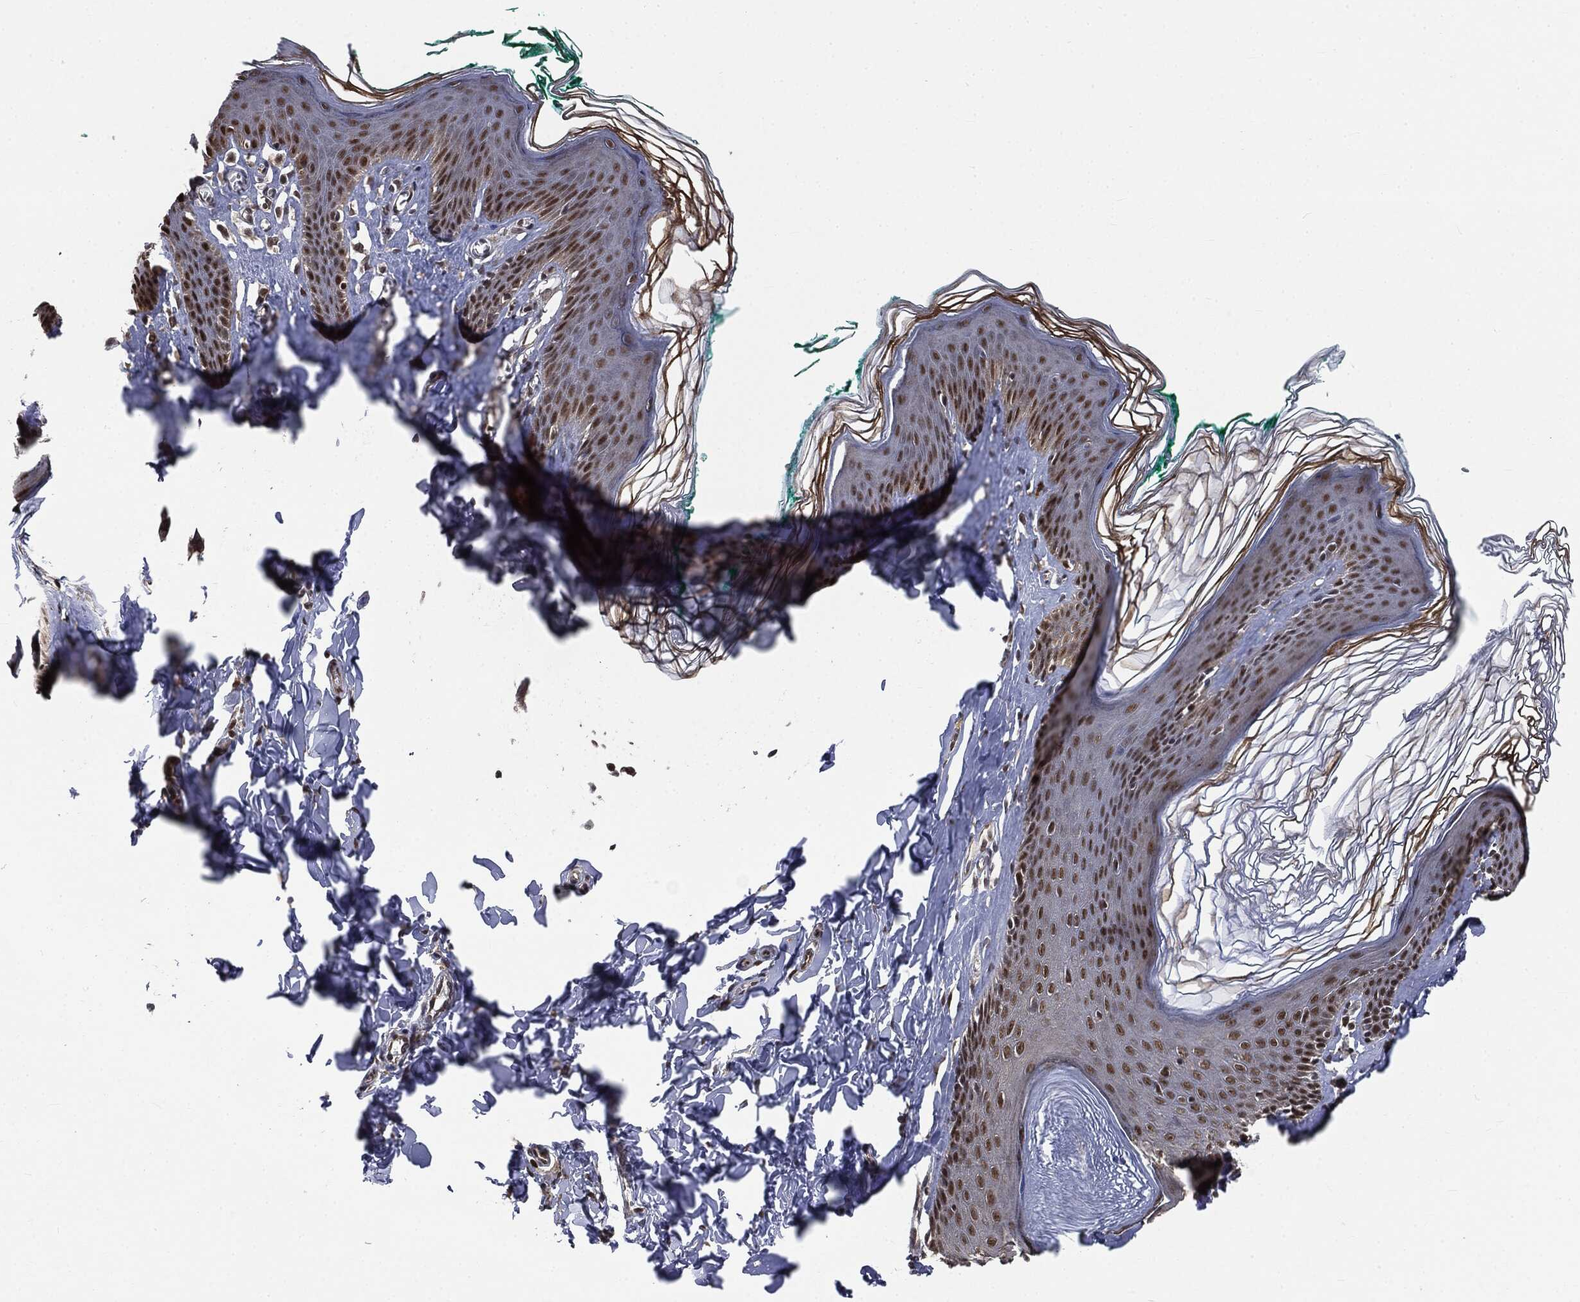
{"staining": {"intensity": "moderate", "quantity": ">75%", "location": "nuclear"}, "tissue": "skin", "cell_type": "Epidermal cells", "image_type": "normal", "snomed": [{"axis": "morphology", "description": "Normal tissue, NOS"}, {"axis": "topography", "description": "Vulva"}], "caption": "A medium amount of moderate nuclear staining is present in about >75% of epidermal cells in normal skin.", "gene": "SHLD2", "patient": {"sex": "female", "age": 66}}